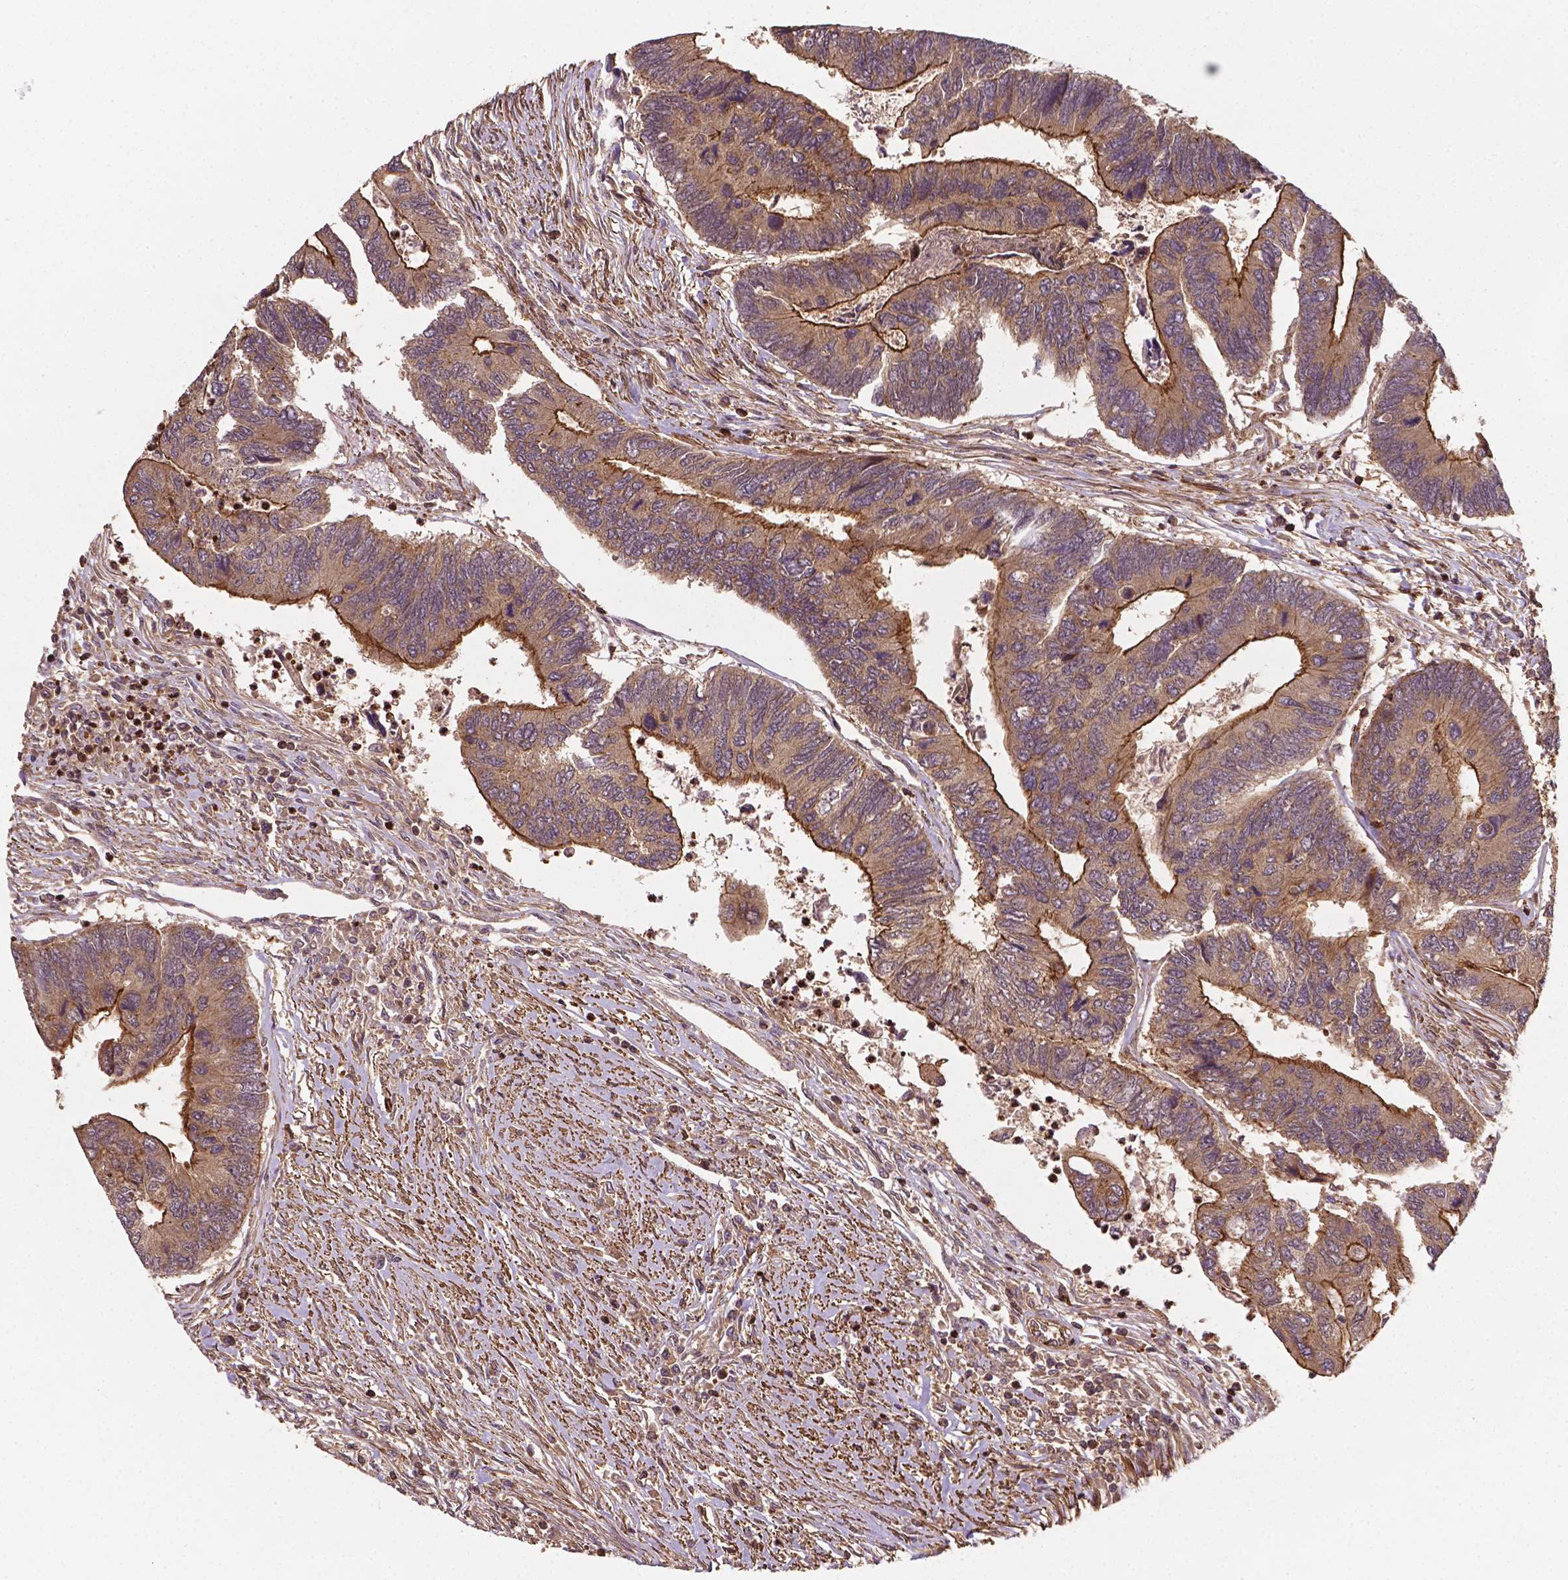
{"staining": {"intensity": "moderate", "quantity": ">75%", "location": "cytoplasmic/membranous"}, "tissue": "colorectal cancer", "cell_type": "Tumor cells", "image_type": "cancer", "snomed": [{"axis": "morphology", "description": "Adenocarcinoma, NOS"}, {"axis": "topography", "description": "Colon"}], "caption": "Colorectal cancer stained for a protein demonstrates moderate cytoplasmic/membranous positivity in tumor cells.", "gene": "ZMYND19", "patient": {"sex": "female", "age": 67}}